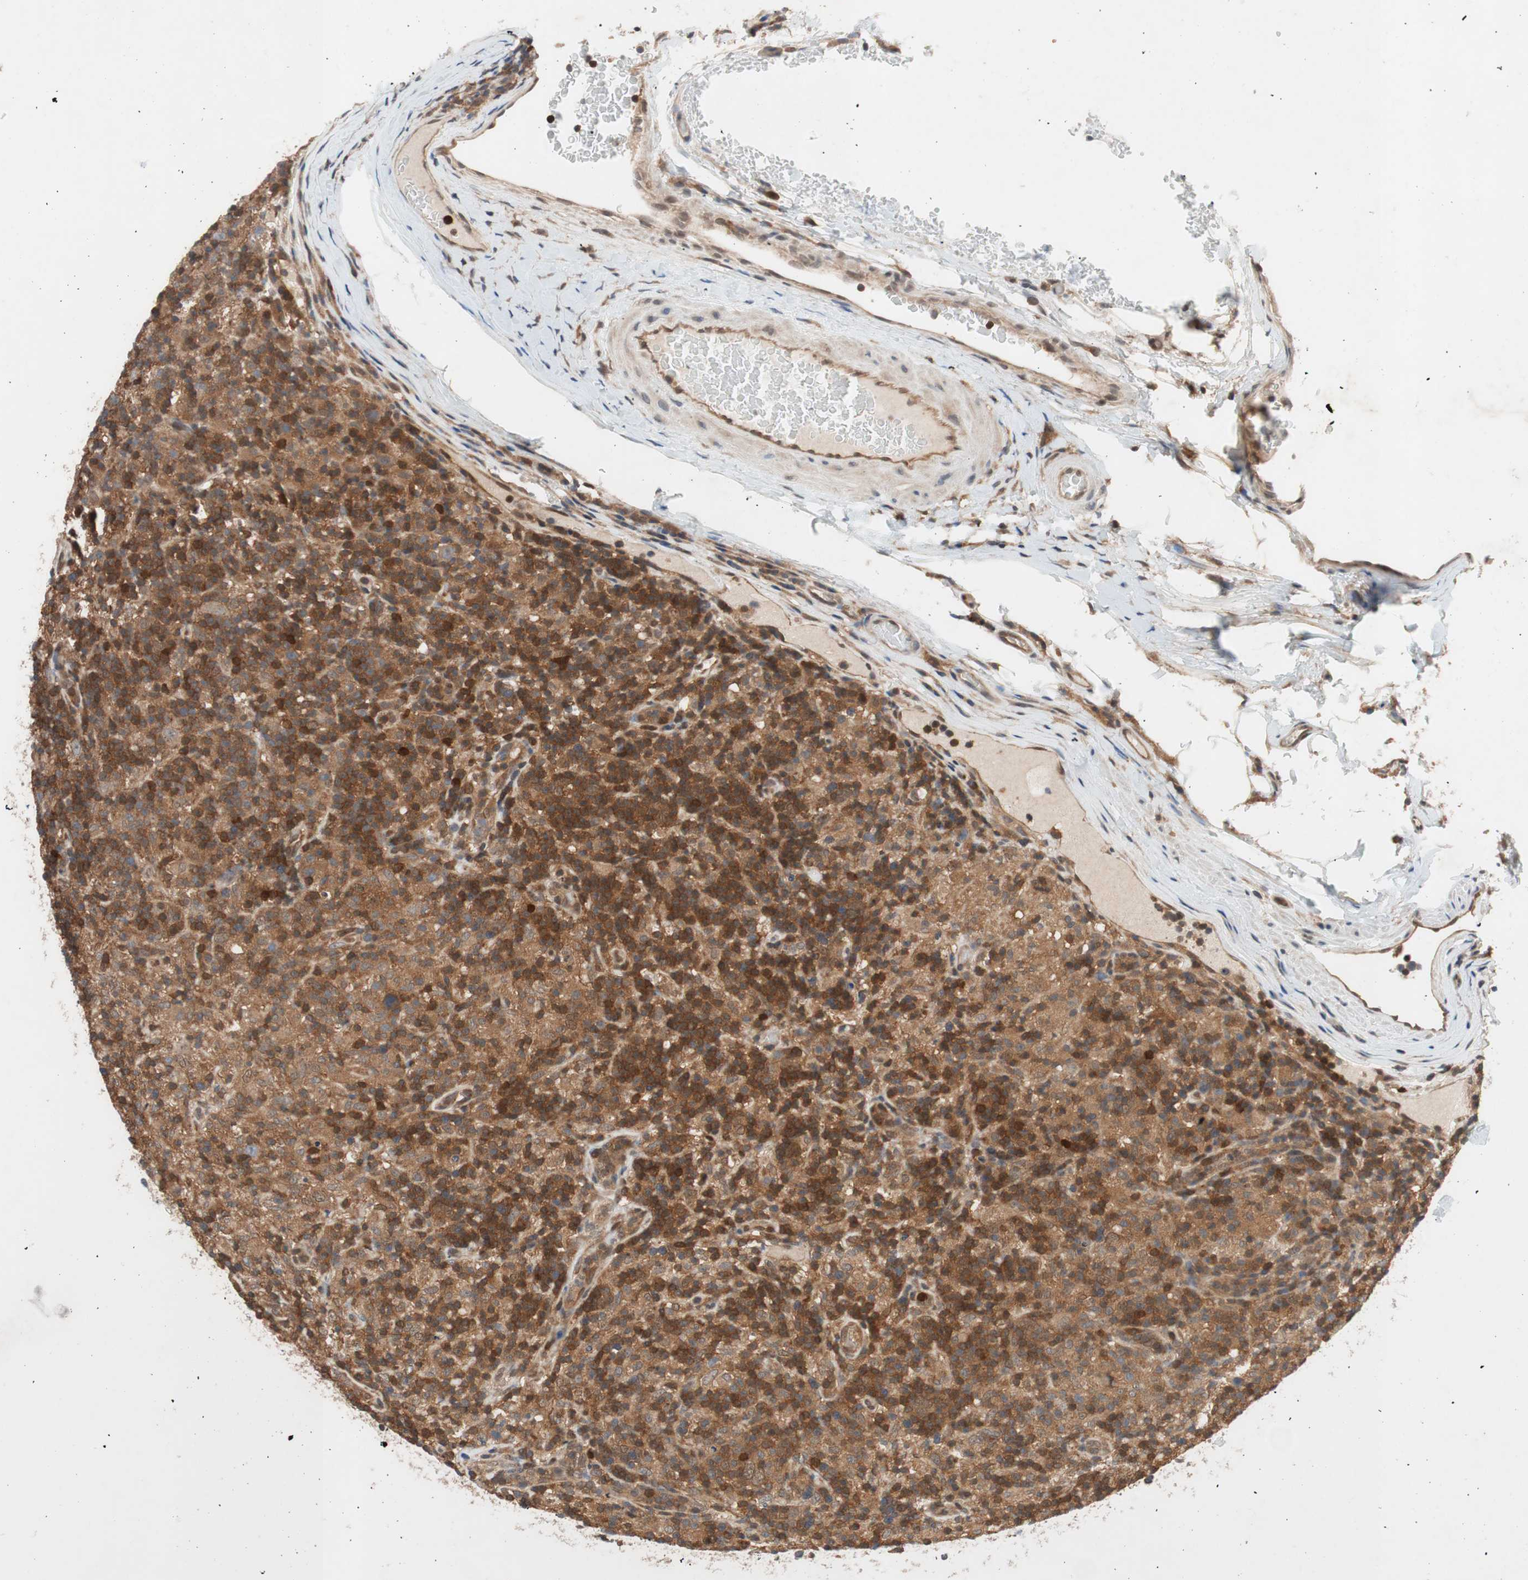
{"staining": {"intensity": "strong", "quantity": ">75%", "location": "cytoplasmic/membranous"}, "tissue": "lymphoma", "cell_type": "Tumor cells", "image_type": "cancer", "snomed": [{"axis": "morphology", "description": "Hodgkin's disease, NOS"}, {"axis": "topography", "description": "Lymph node"}], "caption": "Tumor cells show strong cytoplasmic/membranous expression in approximately >75% of cells in lymphoma. The staining was performed using DAB (3,3'-diaminobenzidine), with brown indicating positive protein expression. Nuclei are stained blue with hematoxylin.", "gene": "GALT", "patient": {"sex": "male", "age": 70}}